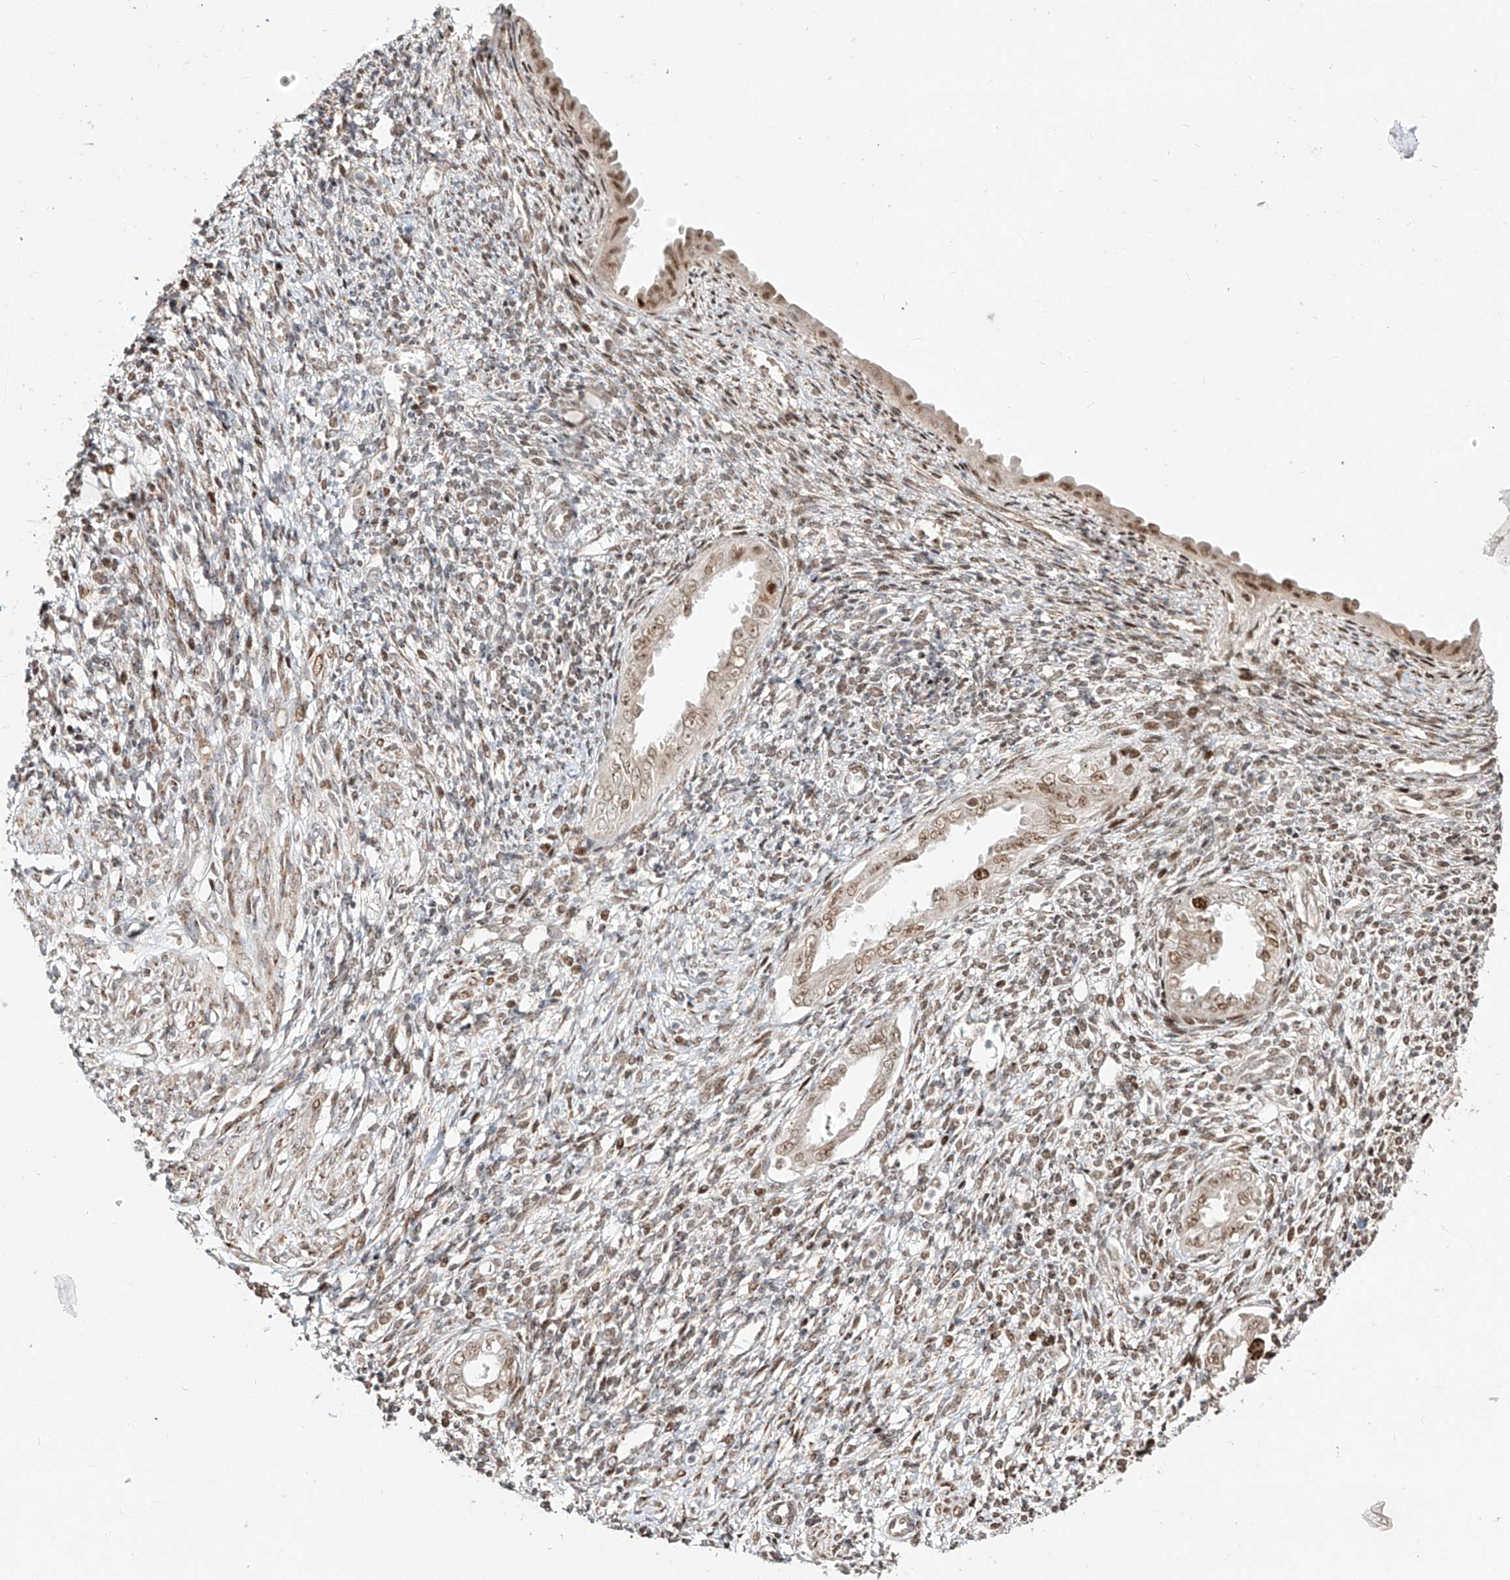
{"staining": {"intensity": "weak", "quantity": "25%-75%", "location": "nuclear"}, "tissue": "endometrium", "cell_type": "Cells in endometrial stroma", "image_type": "normal", "snomed": [{"axis": "morphology", "description": "Normal tissue, NOS"}, {"axis": "topography", "description": "Endometrium"}], "caption": "Immunohistochemical staining of normal endometrium reveals low levels of weak nuclear expression in approximately 25%-75% of cells in endometrial stroma.", "gene": "ZNF710", "patient": {"sex": "female", "age": 66}}